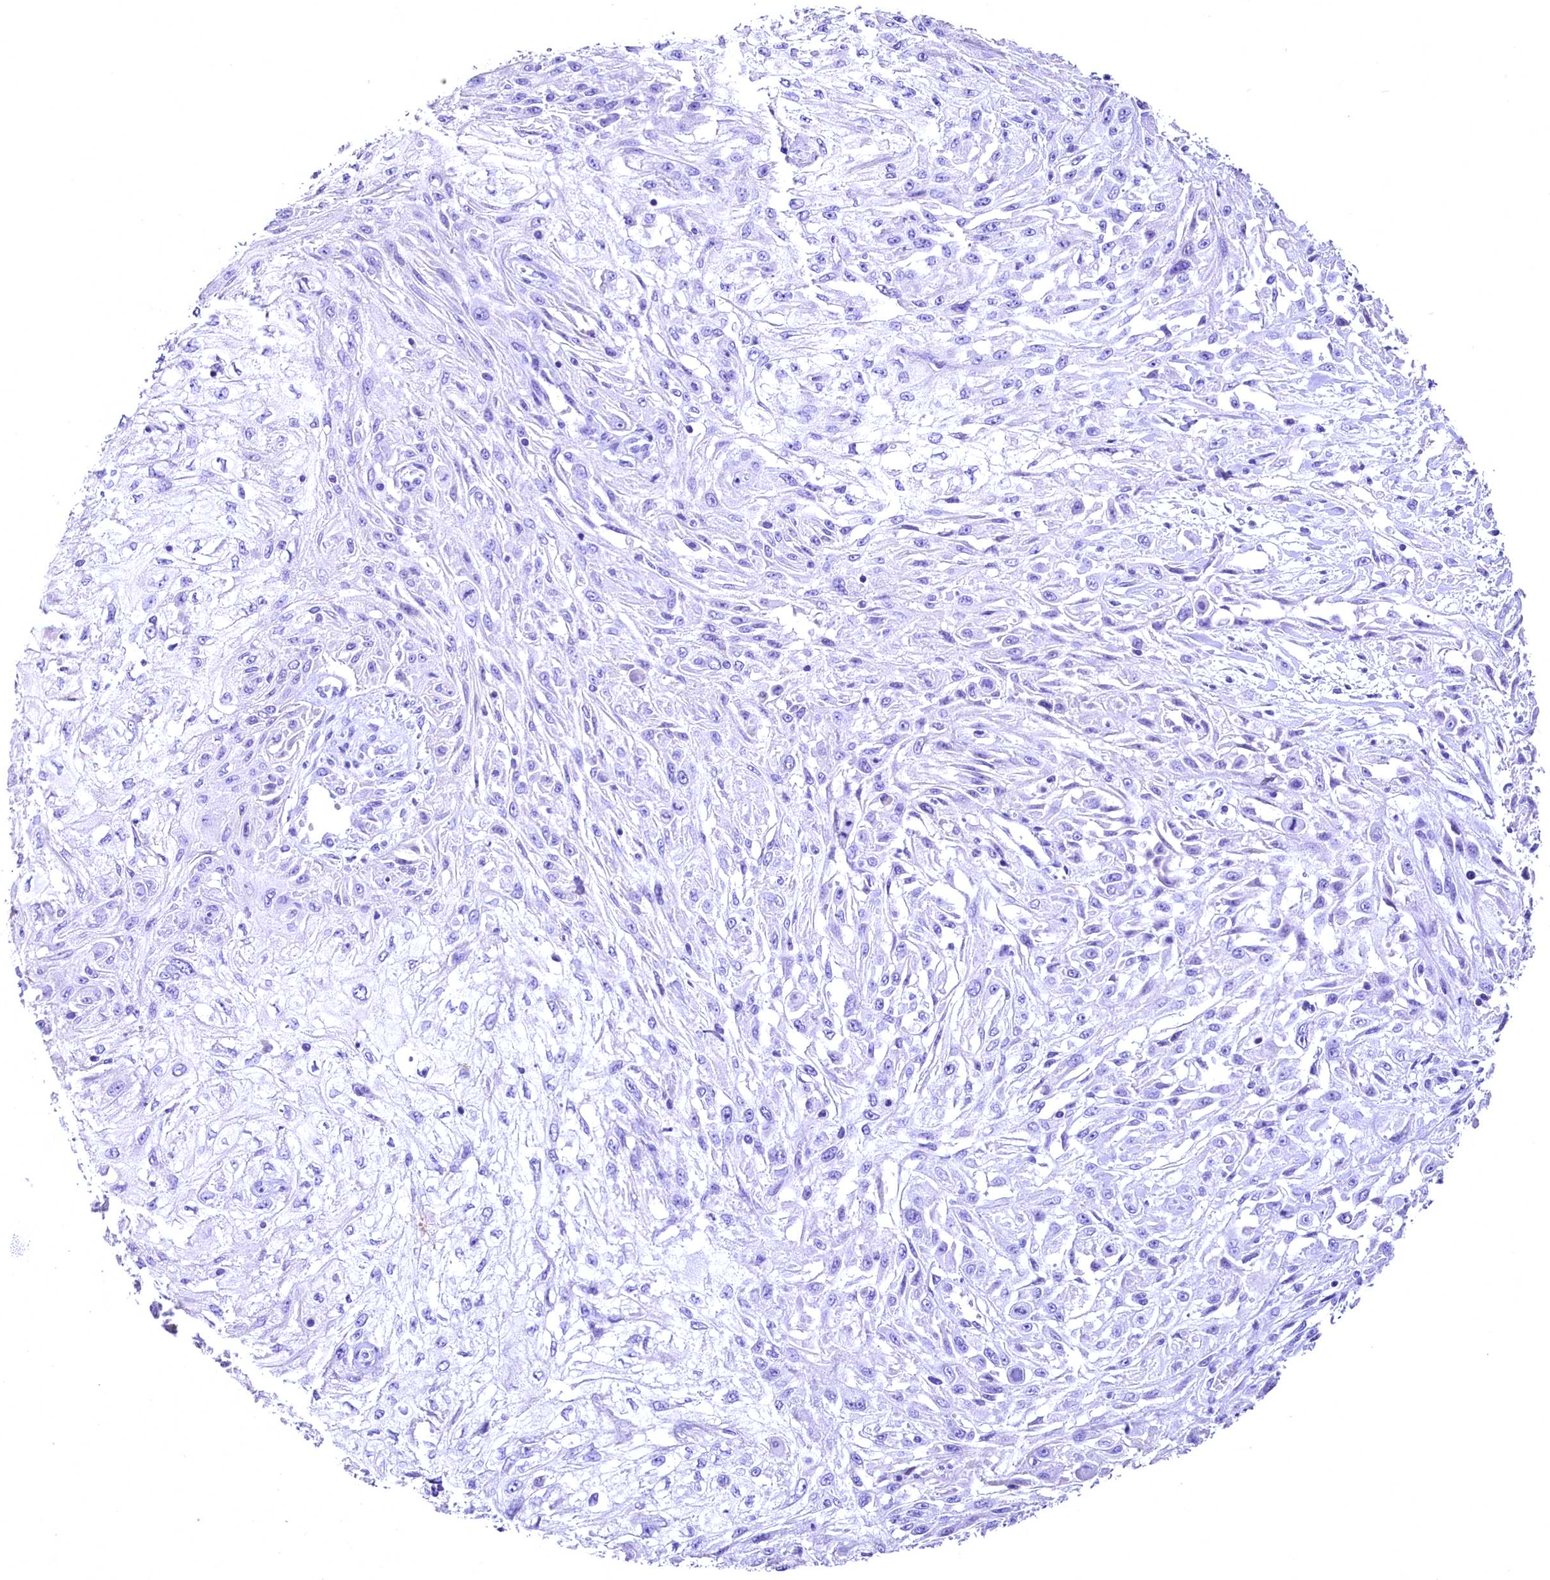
{"staining": {"intensity": "negative", "quantity": "none", "location": "none"}, "tissue": "skin cancer", "cell_type": "Tumor cells", "image_type": "cancer", "snomed": [{"axis": "morphology", "description": "Squamous cell carcinoma, NOS"}, {"axis": "morphology", "description": "Squamous cell carcinoma, metastatic, NOS"}, {"axis": "topography", "description": "Skin"}, {"axis": "topography", "description": "Lymph node"}], "caption": "A photomicrograph of squamous cell carcinoma (skin) stained for a protein displays no brown staining in tumor cells.", "gene": "SKIDA1", "patient": {"sex": "male", "age": 75}}